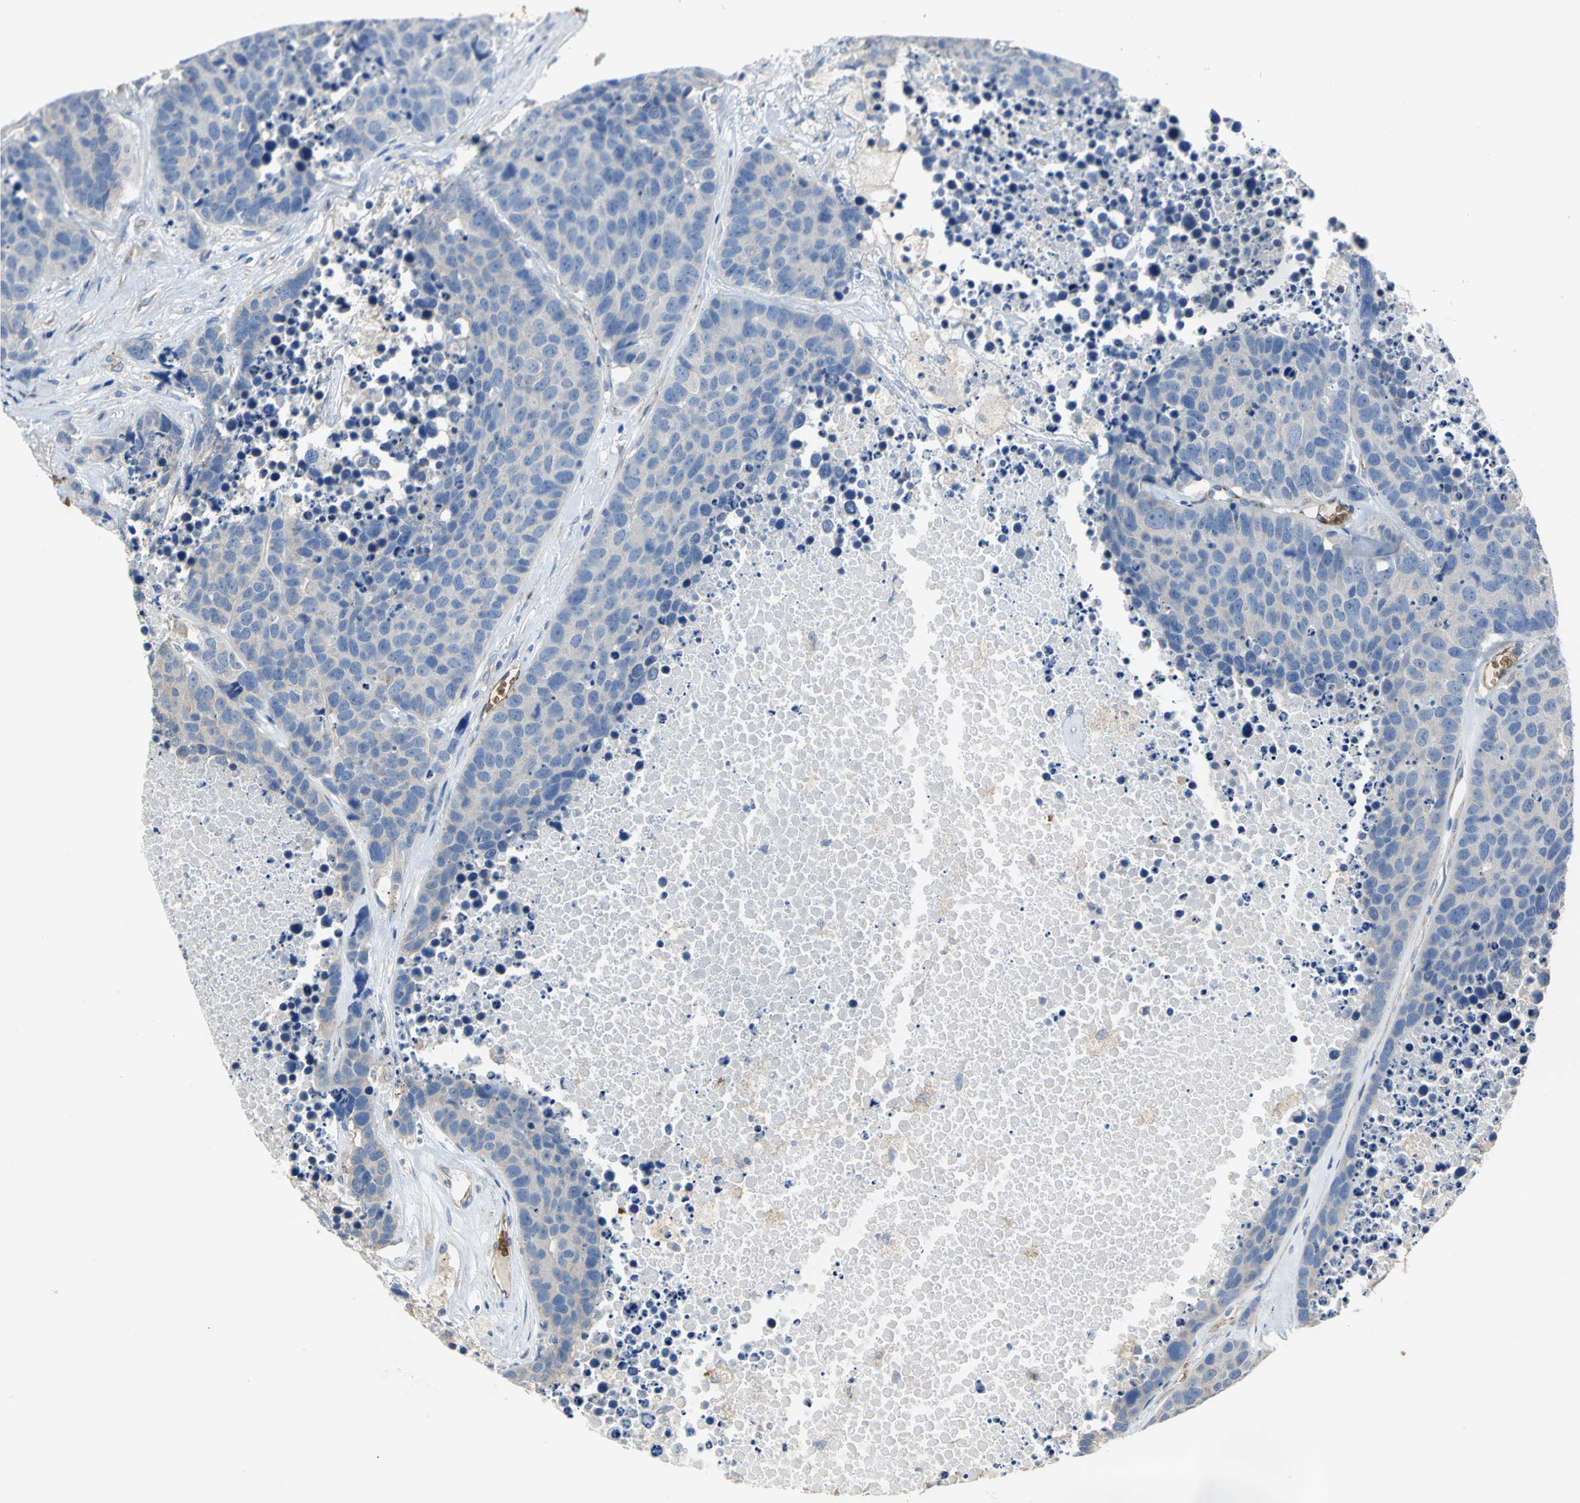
{"staining": {"intensity": "weak", "quantity": "25%-75%", "location": "cytoplasmic/membranous"}, "tissue": "carcinoid", "cell_type": "Tumor cells", "image_type": "cancer", "snomed": [{"axis": "morphology", "description": "Carcinoid, malignant, NOS"}, {"axis": "topography", "description": "Lung"}], "caption": "Human carcinoid stained with a brown dye reveals weak cytoplasmic/membranous positive expression in approximately 25%-75% of tumor cells.", "gene": "TREM1", "patient": {"sex": "male", "age": 60}}